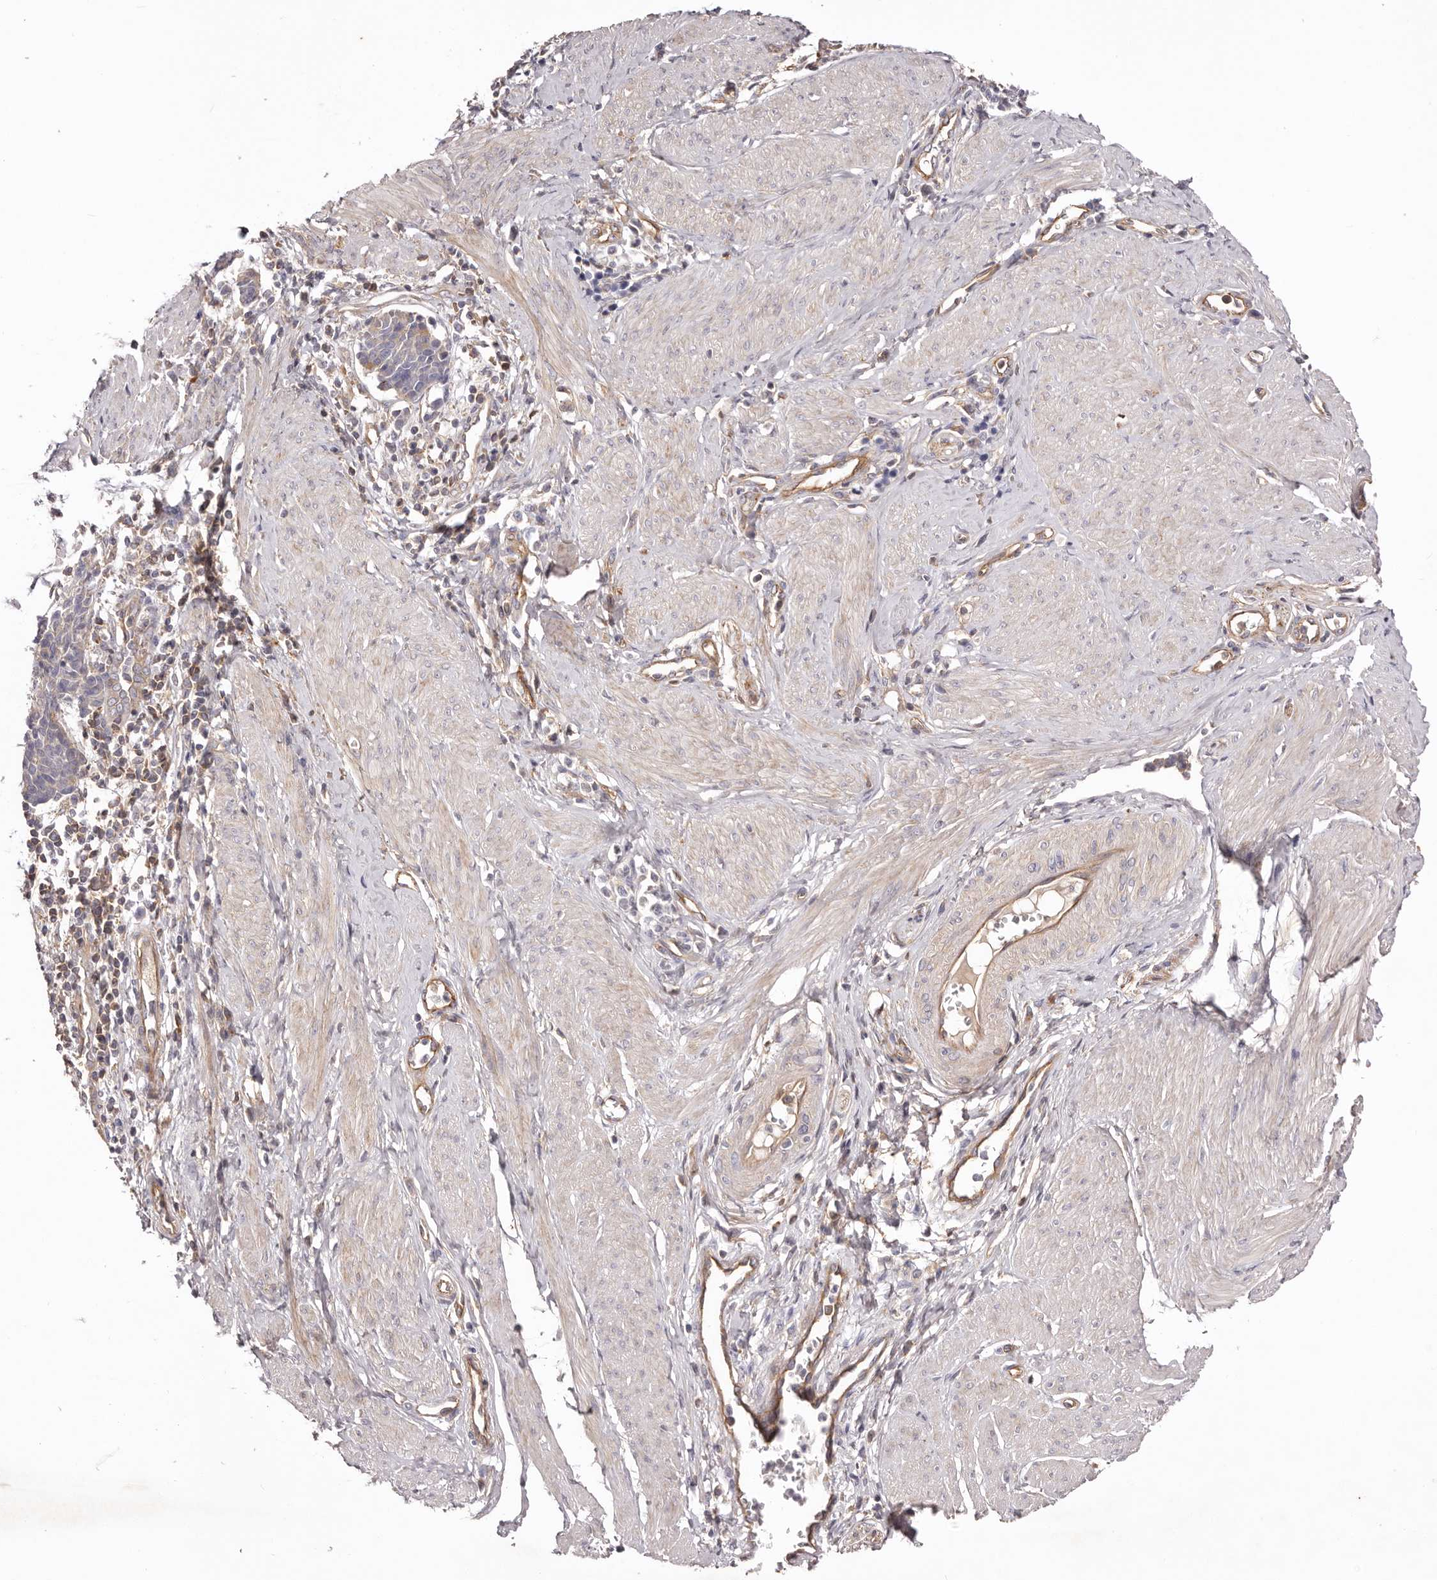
{"staining": {"intensity": "moderate", "quantity": "<25%", "location": "cytoplasmic/membranous"}, "tissue": "cervical cancer", "cell_type": "Tumor cells", "image_type": "cancer", "snomed": [{"axis": "morphology", "description": "Normal tissue, NOS"}, {"axis": "morphology", "description": "Squamous cell carcinoma, NOS"}, {"axis": "topography", "description": "Cervix"}], "caption": "Squamous cell carcinoma (cervical) was stained to show a protein in brown. There is low levels of moderate cytoplasmic/membranous positivity in approximately <25% of tumor cells. (DAB = brown stain, brightfield microscopy at high magnification).", "gene": "DMRT2", "patient": {"sex": "female", "age": 35}}